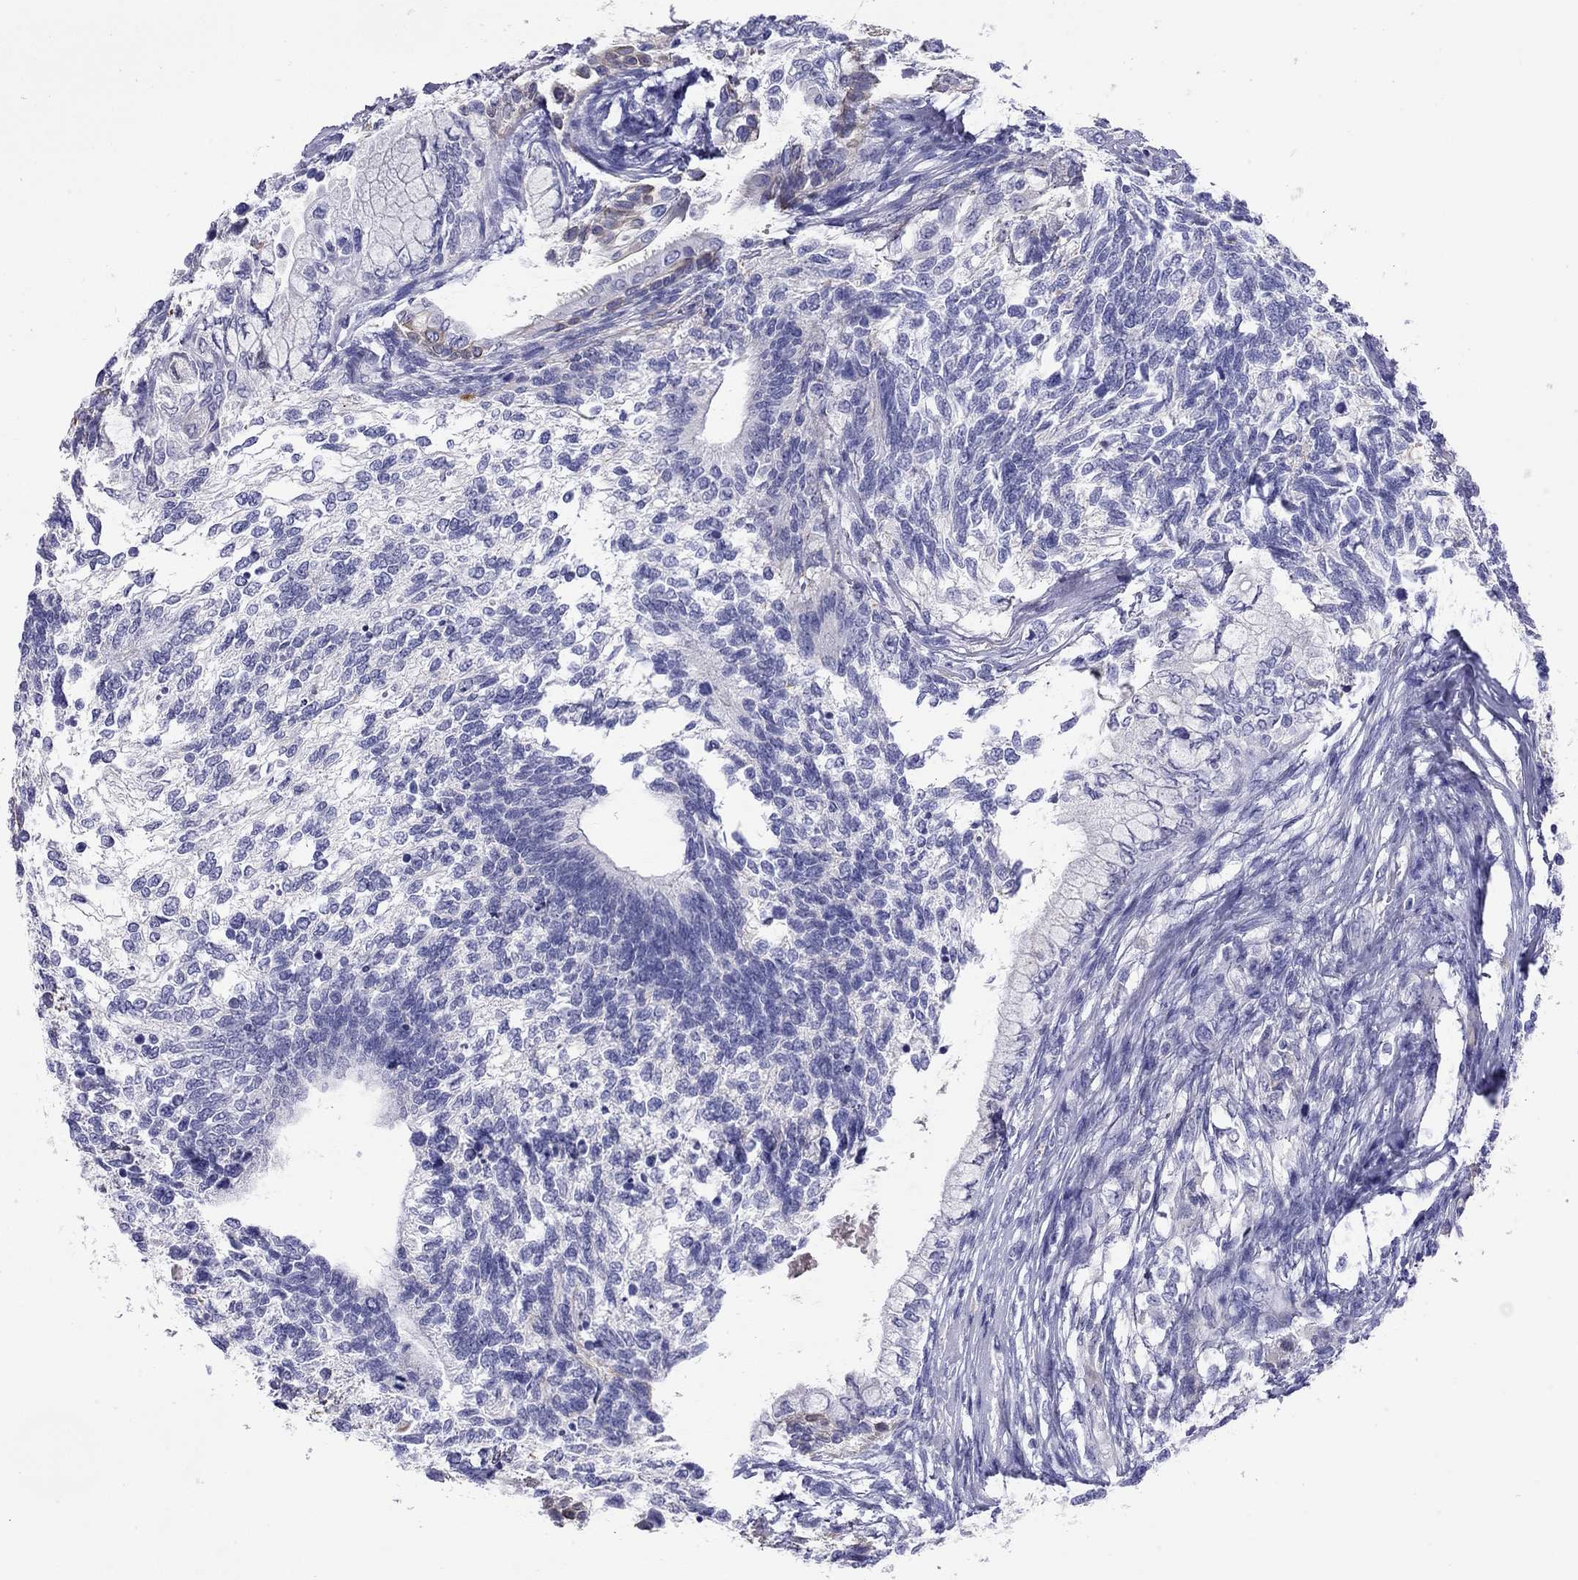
{"staining": {"intensity": "negative", "quantity": "none", "location": "none"}, "tissue": "testis cancer", "cell_type": "Tumor cells", "image_type": "cancer", "snomed": [{"axis": "morphology", "description": "Seminoma, NOS"}, {"axis": "morphology", "description": "Carcinoma, Embryonal, NOS"}, {"axis": "topography", "description": "Testis"}], "caption": "An image of seminoma (testis) stained for a protein shows no brown staining in tumor cells.", "gene": "CMYA5", "patient": {"sex": "male", "age": 41}}